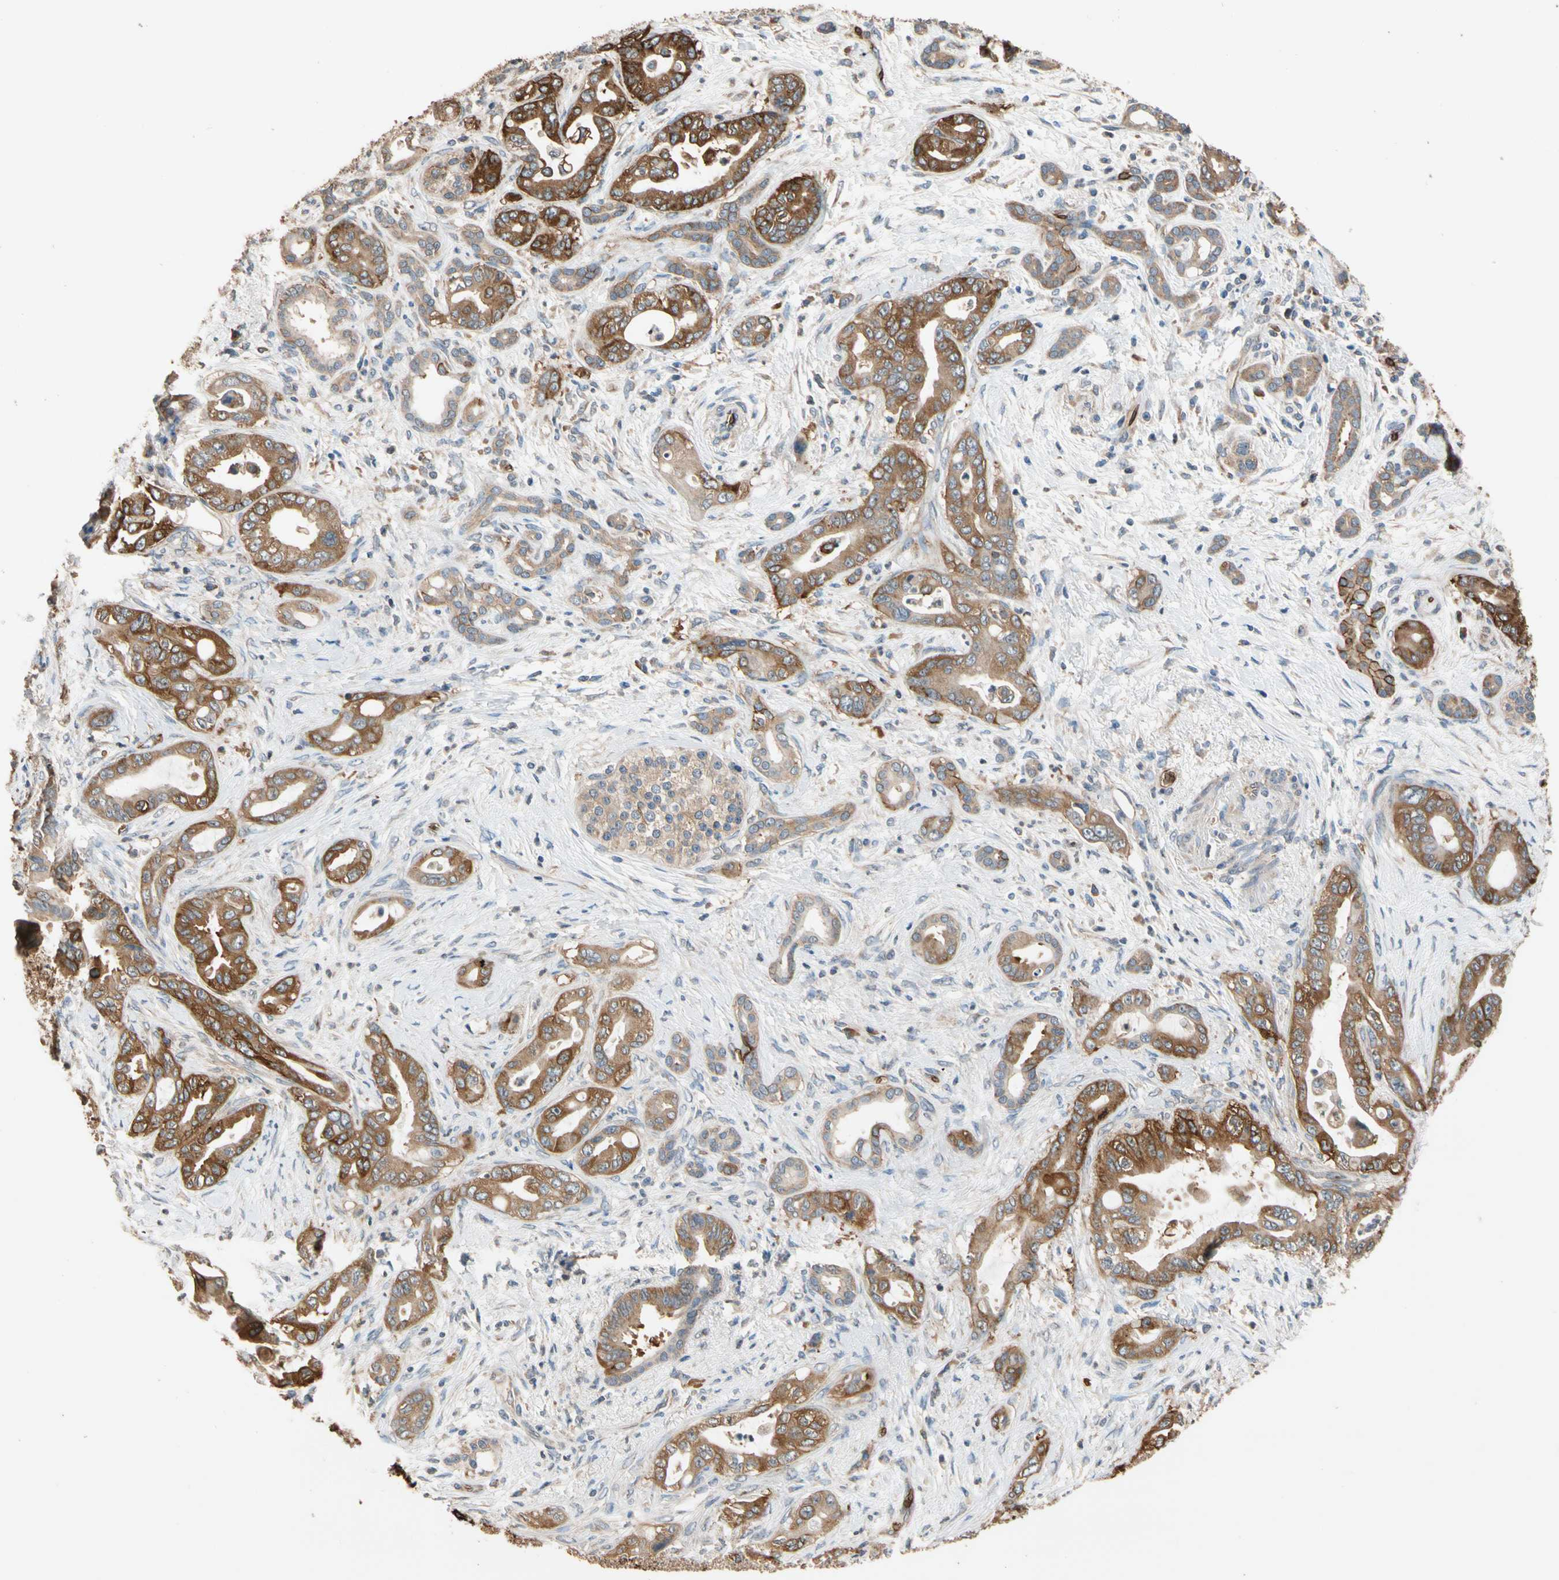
{"staining": {"intensity": "strong", "quantity": ">75%", "location": "cytoplasmic/membranous"}, "tissue": "pancreatic cancer", "cell_type": "Tumor cells", "image_type": "cancer", "snomed": [{"axis": "morphology", "description": "Adenocarcinoma, NOS"}, {"axis": "topography", "description": "Pancreas"}], "caption": "Tumor cells show strong cytoplasmic/membranous positivity in approximately >75% of cells in pancreatic cancer.", "gene": "RIOK2", "patient": {"sex": "male", "age": 70}}